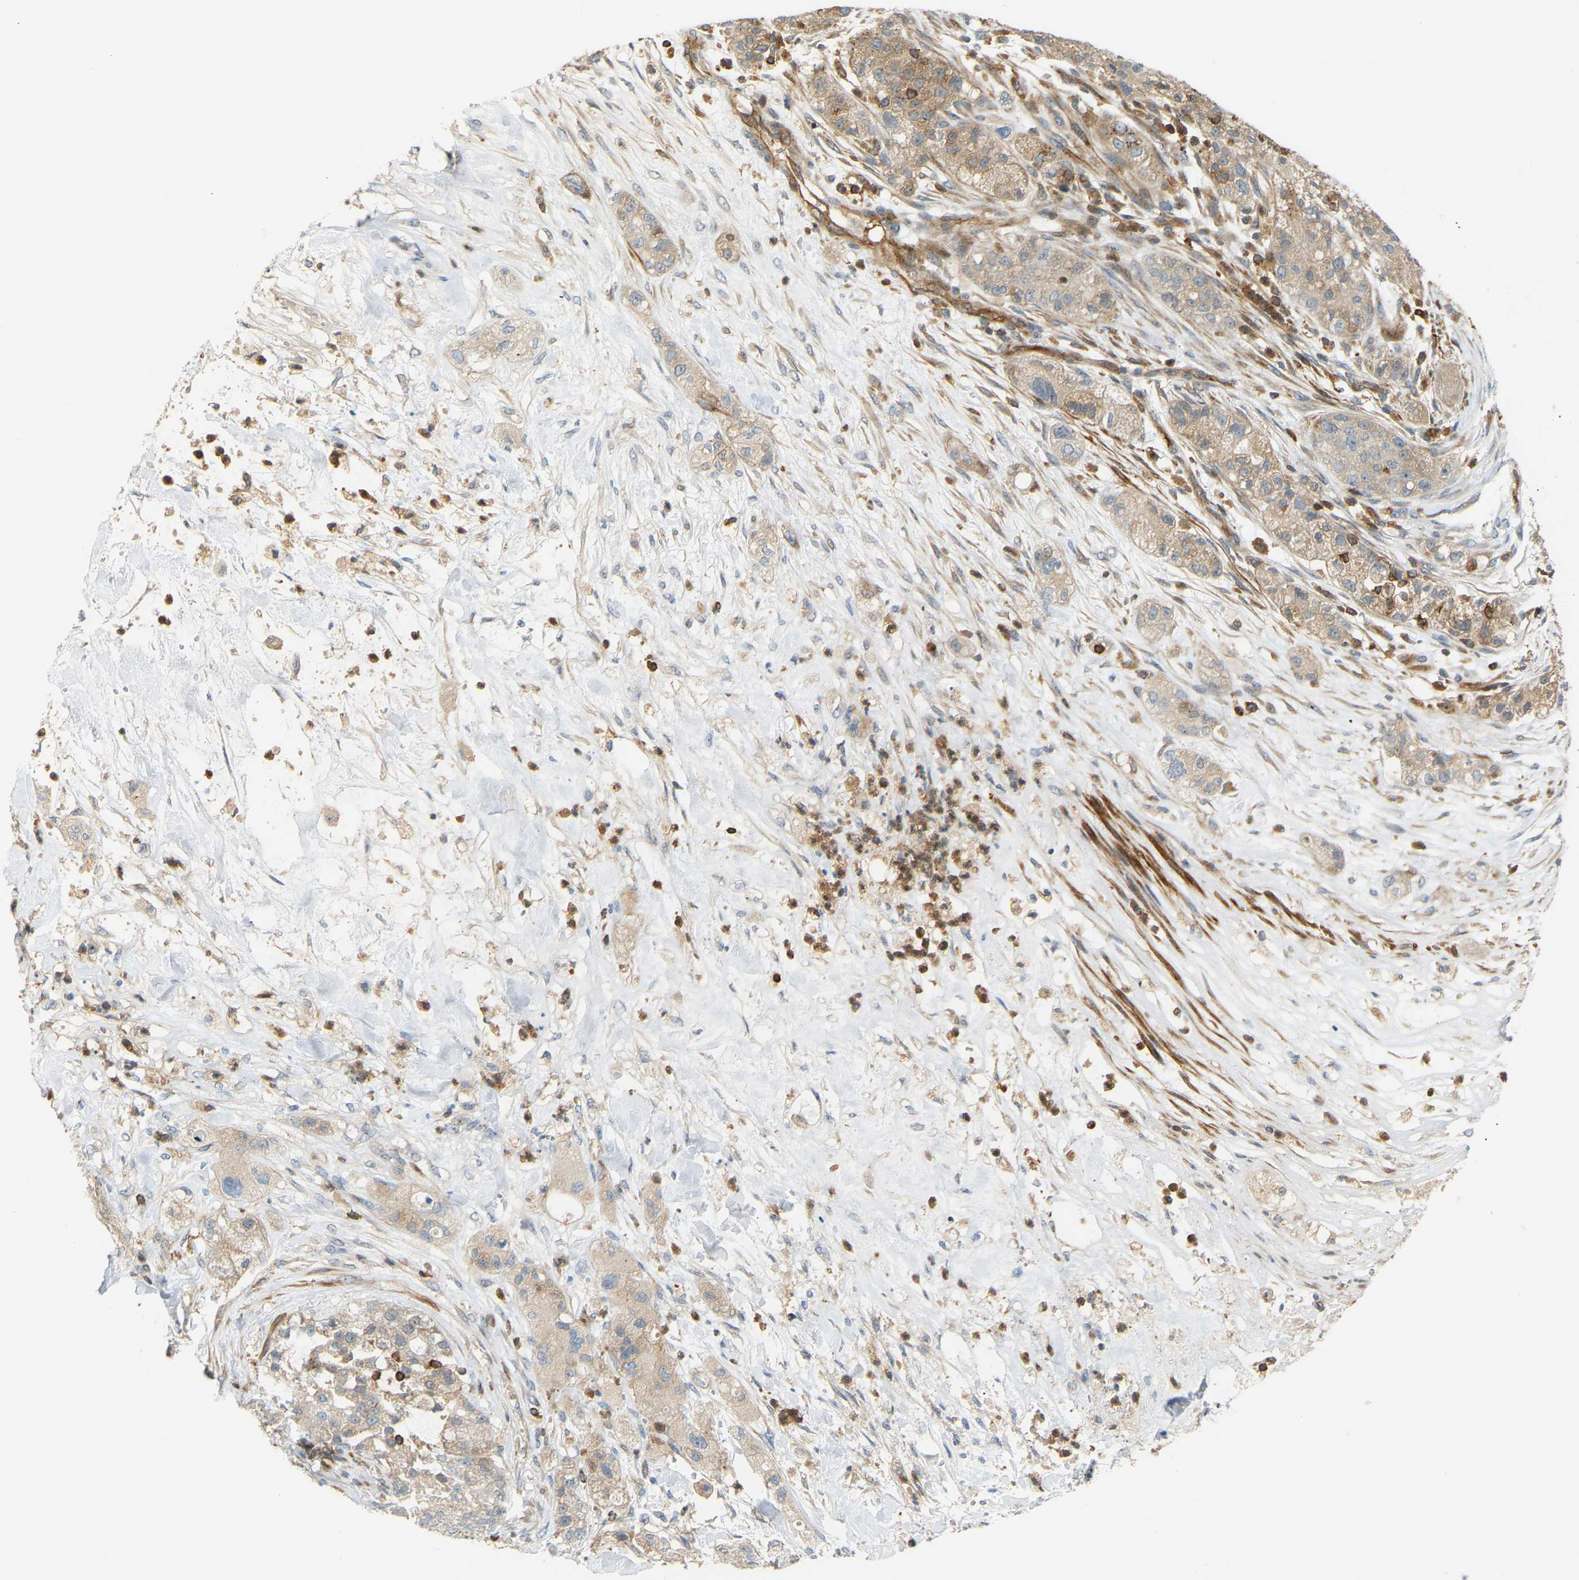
{"staining": {"intensity": "weak", "quantity": "<25%", "location": "cytoplasmic/membranous"}, "tissue": "pancreatic cancer", "cell_type": "Tumor cells", "image_type": "cancer", "snomed": [{"axis": "morphology", "description": "Adenocarcinoma, NOS"}, {"axis": "topography", "description": "Pancreas"}], "caption": "Immunohistochemistry (IHC) histopathology image of human pancreatic adenocarcinoma stained for a protein (brown), which exhibits no expression in tumor cells. (DAB immunohistochemistry (IHC) with hematoxylin counter stain).", "gene": "PLCG2", "patient": {"sex": "female", "age": 78}}